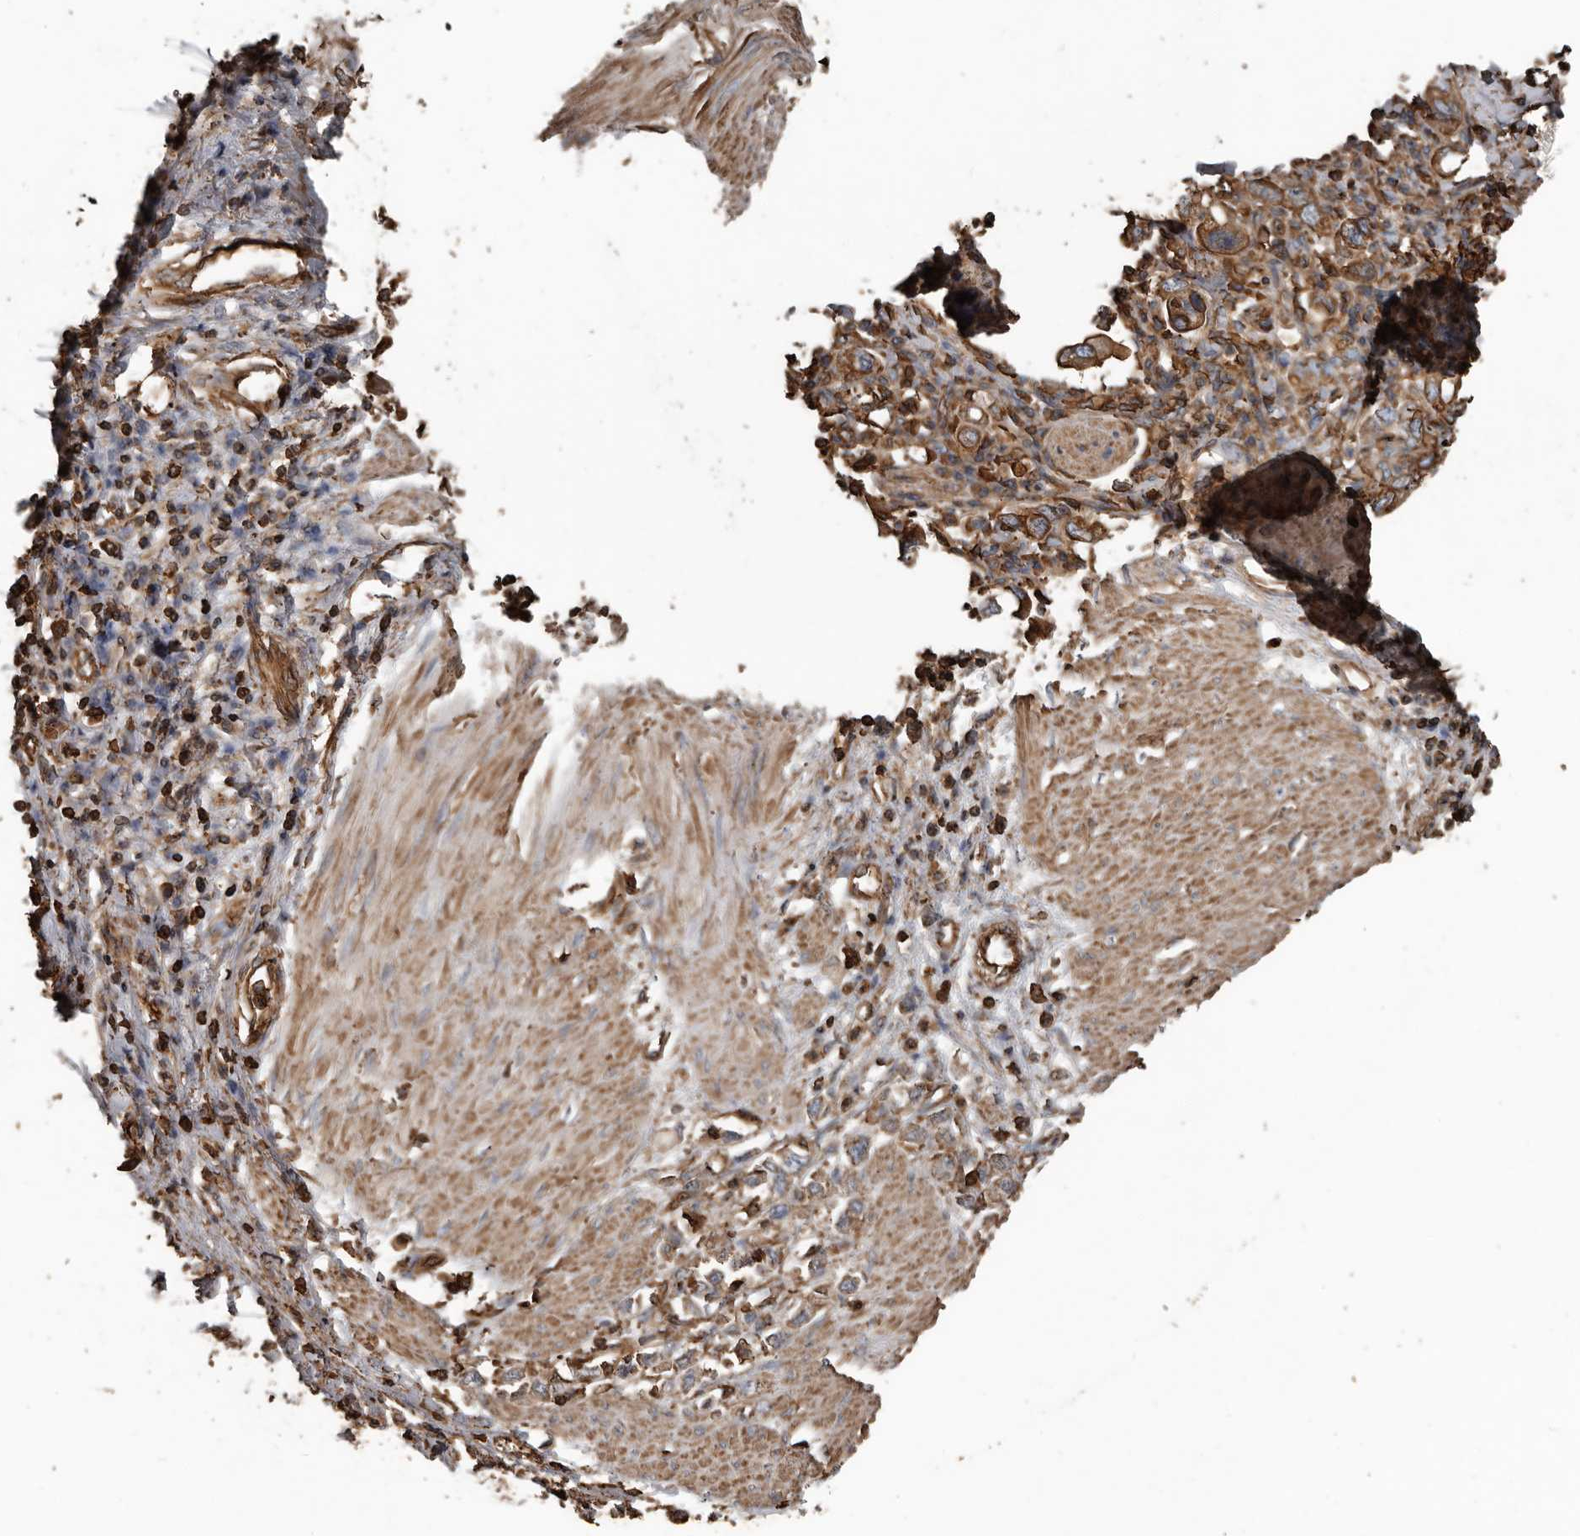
{"staining": {"intensity": "moderate", "quantity": ">75%", "location": "cytoplasmic/membranous"}, "tissue": "stomach cancer", "cell_type": "Tumor cells", "image_type": "cancer", "snomed": [{"axis": "morphology", "description": "Adenocarcinoma, NOS"}, {"axis": "topography", "description": "Stomach"}], "caption": "There is medium levels of moderate cytoplasmic/membranous positivity in tumor cells of stomach adenocarcinoma, as demonstrated by immunohistochemical staining (brown color).", "gene": "DENND6B", "patient": {"sex": "female", "age": 76}}